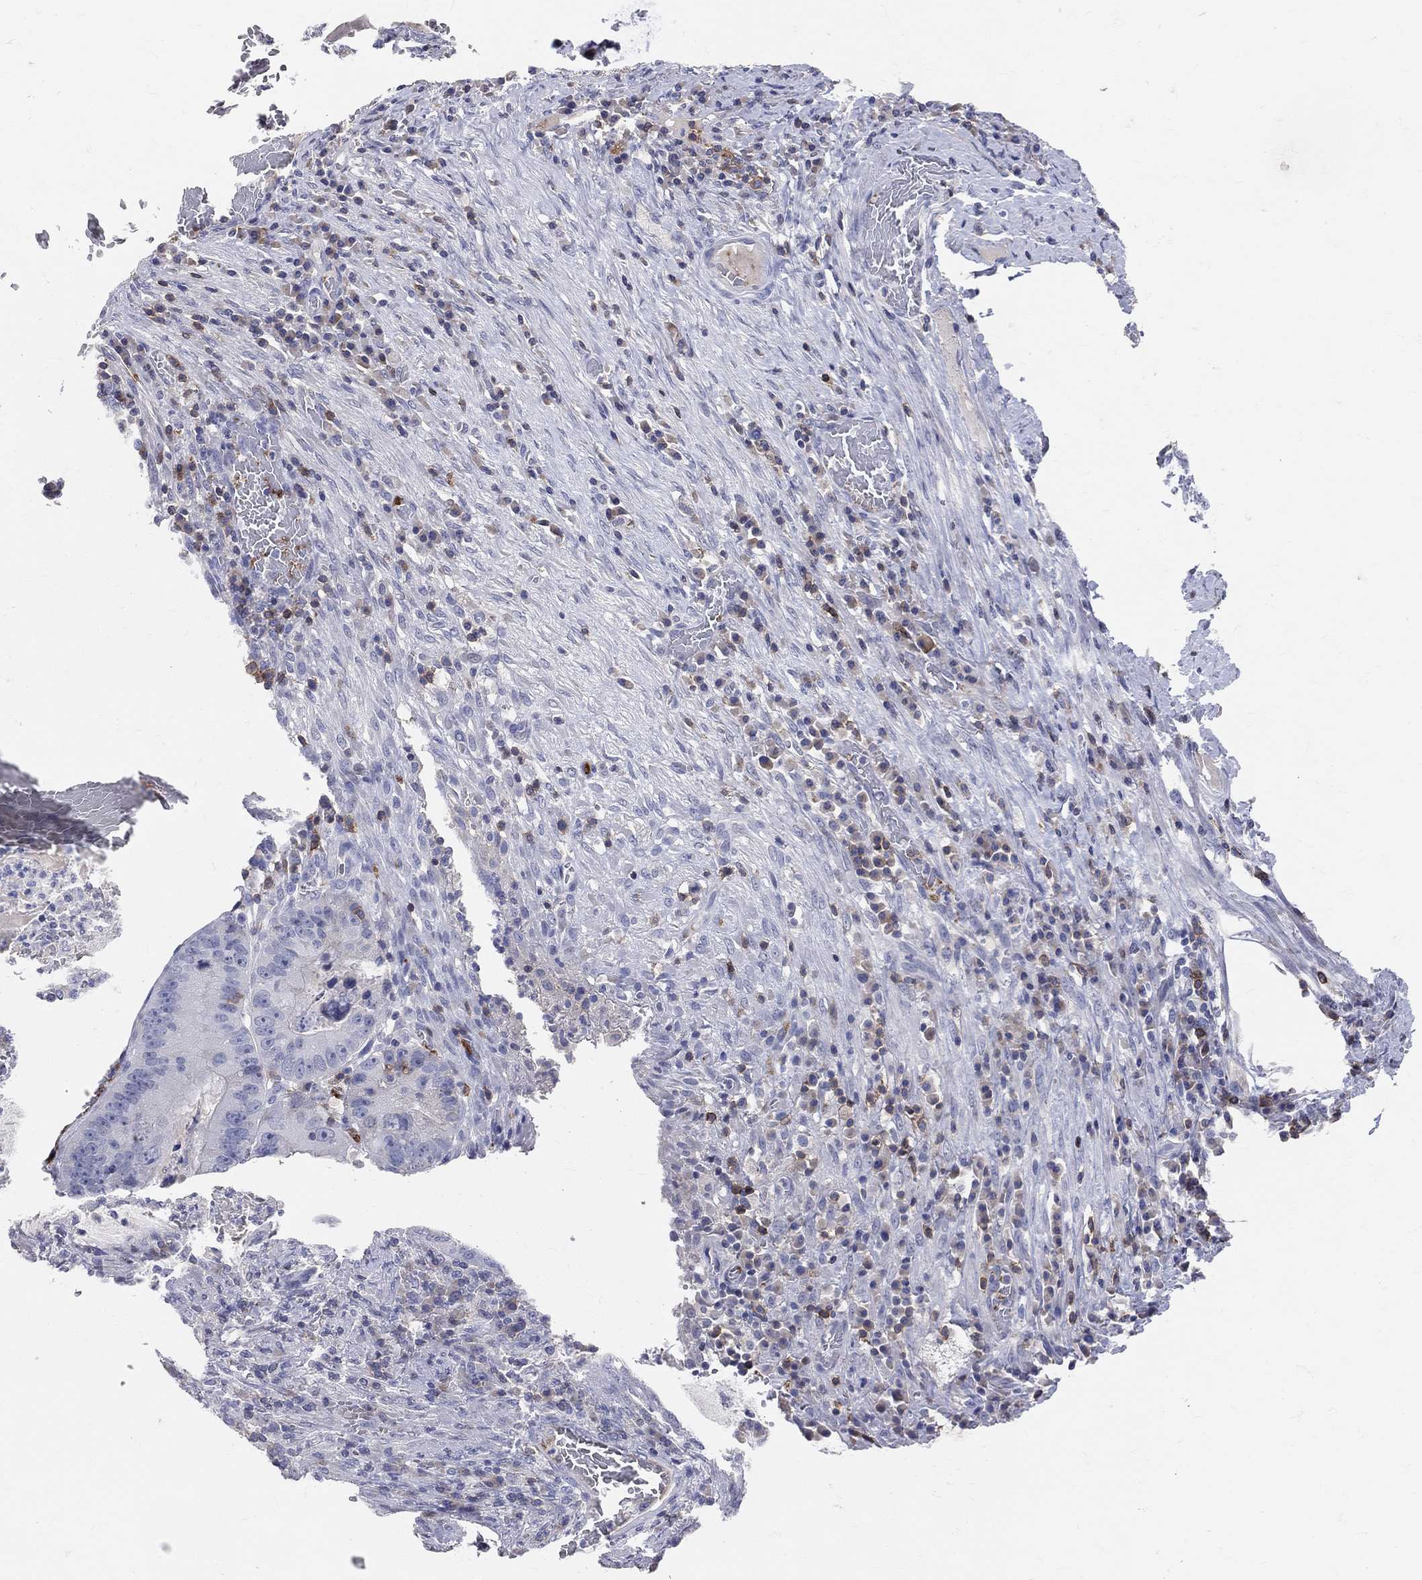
{"staining": {"intensity": "negative", "quantity": "none", "location": "none"}, "tissue": "colorectal cancer", "cell_type": "Tumor cells", "image_type": "cancer", "snomed": [{"axis": "morphology", "description": "Adenocarcinoma, NOS"}, {"axis": "topography", "description": "Colon"}], "caption": "There is no significant positivity in tumor cells of adenocarcinoma (colorectal).", "gene": "LAT", "patient": {"sex": "female", "age": 86}}